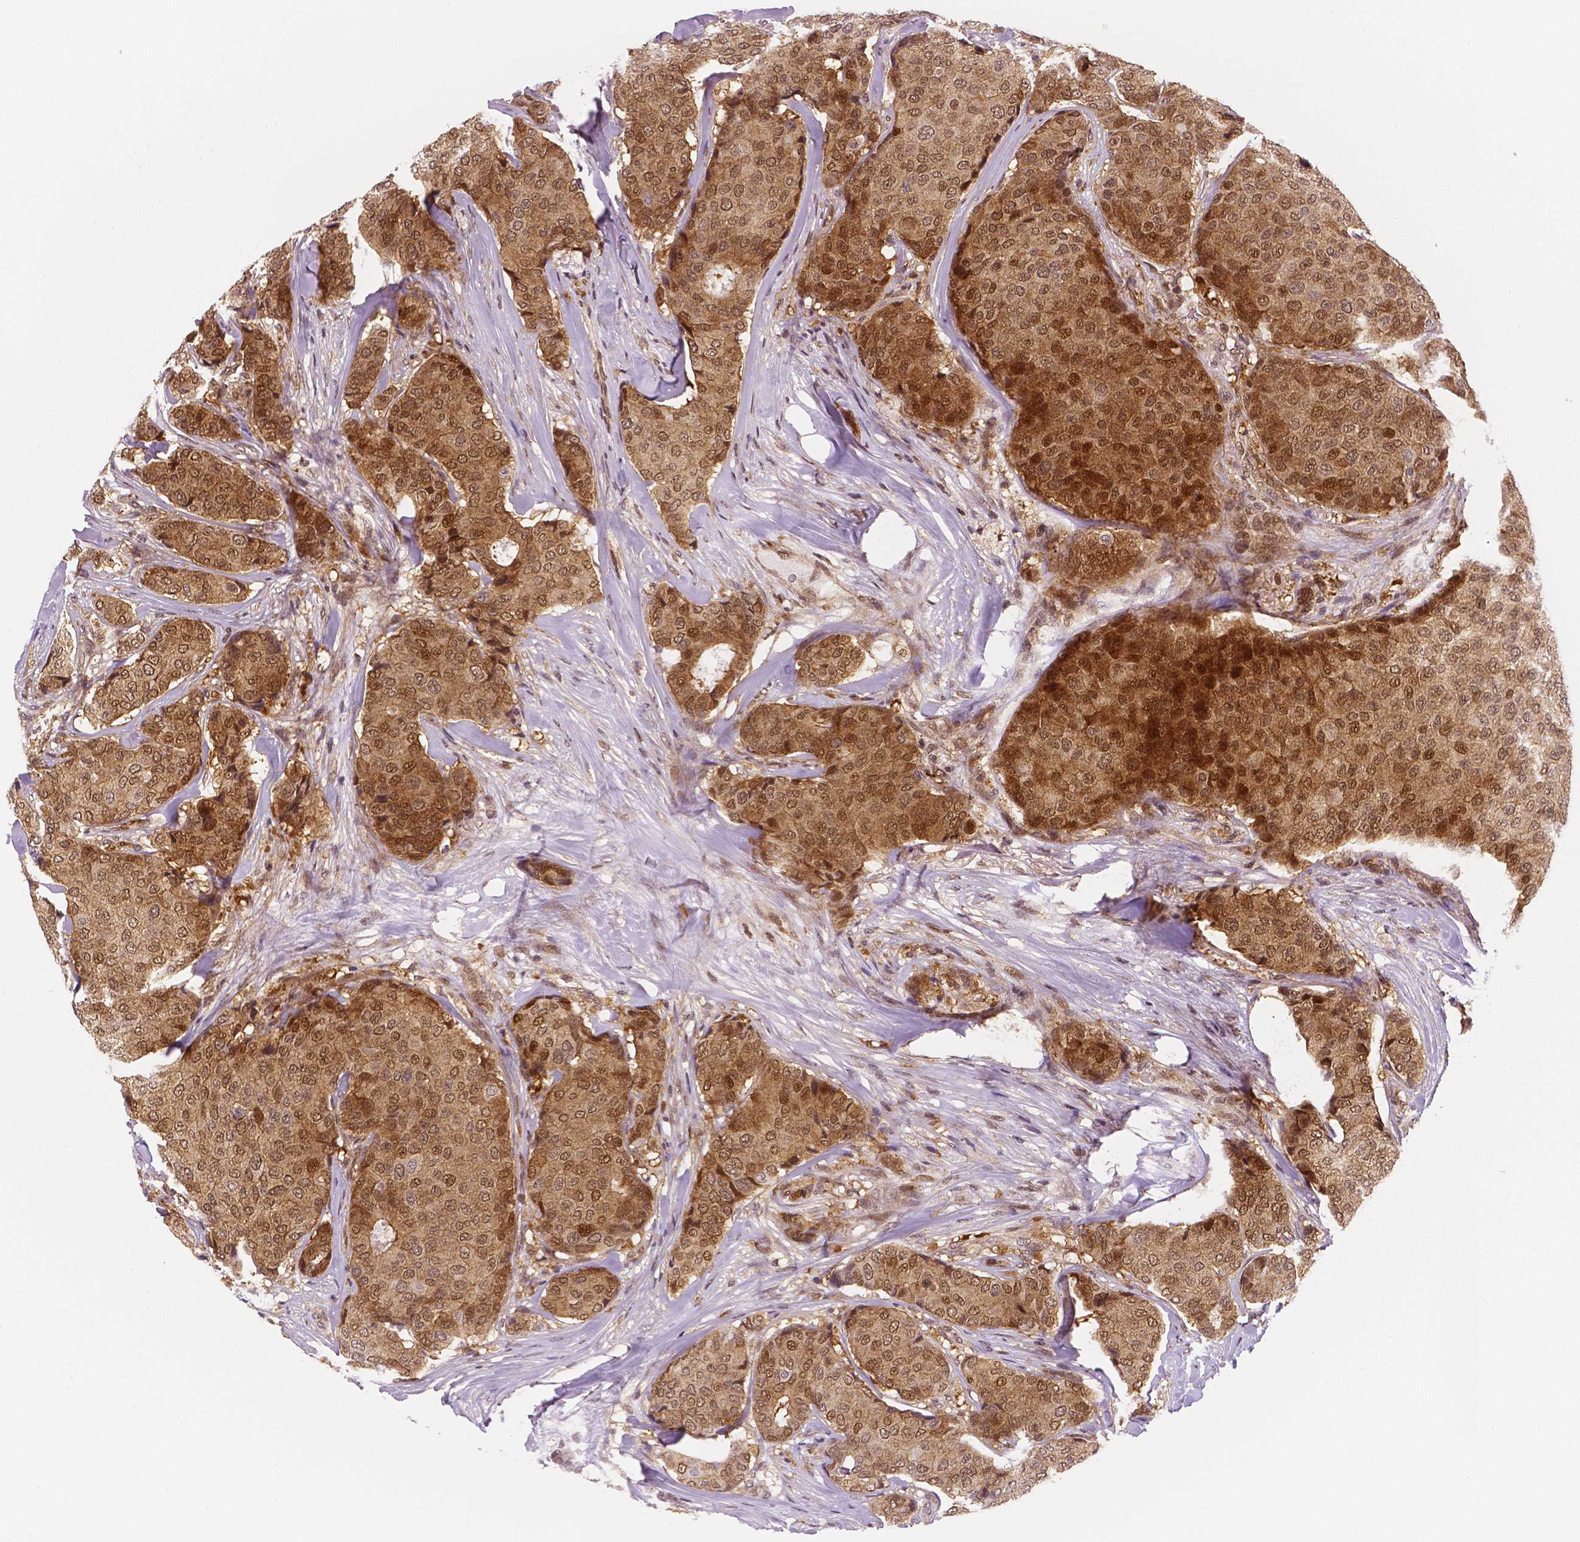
{"staining": {"intensity": "moderate", "quantity": ">75%", "location": "cytoplasmic/membranous,nuclear"}, "tissue": "breast cancer", "cell_type": "Tumor cells", "image_type": "cancer", "snomed": [{"axis": "morphology", "description": "Duct carcinoma"}, {"axis": "topography", "description": "Breast"}], "caption": "Breast cancer (infiltrating ductal carcinoma) stained with IHC displays moderate cytoplasmic/membranous and nuclear positivity in approximately >75% of tumor cells. Using DAB (3,3'-diaminobenzidine) (brown) and hematoxylin (blue) stains, captured at high magnification using brightfield microscopy.", "gene": "STAT3", "patient": {"sex": "female", "age": 75}}